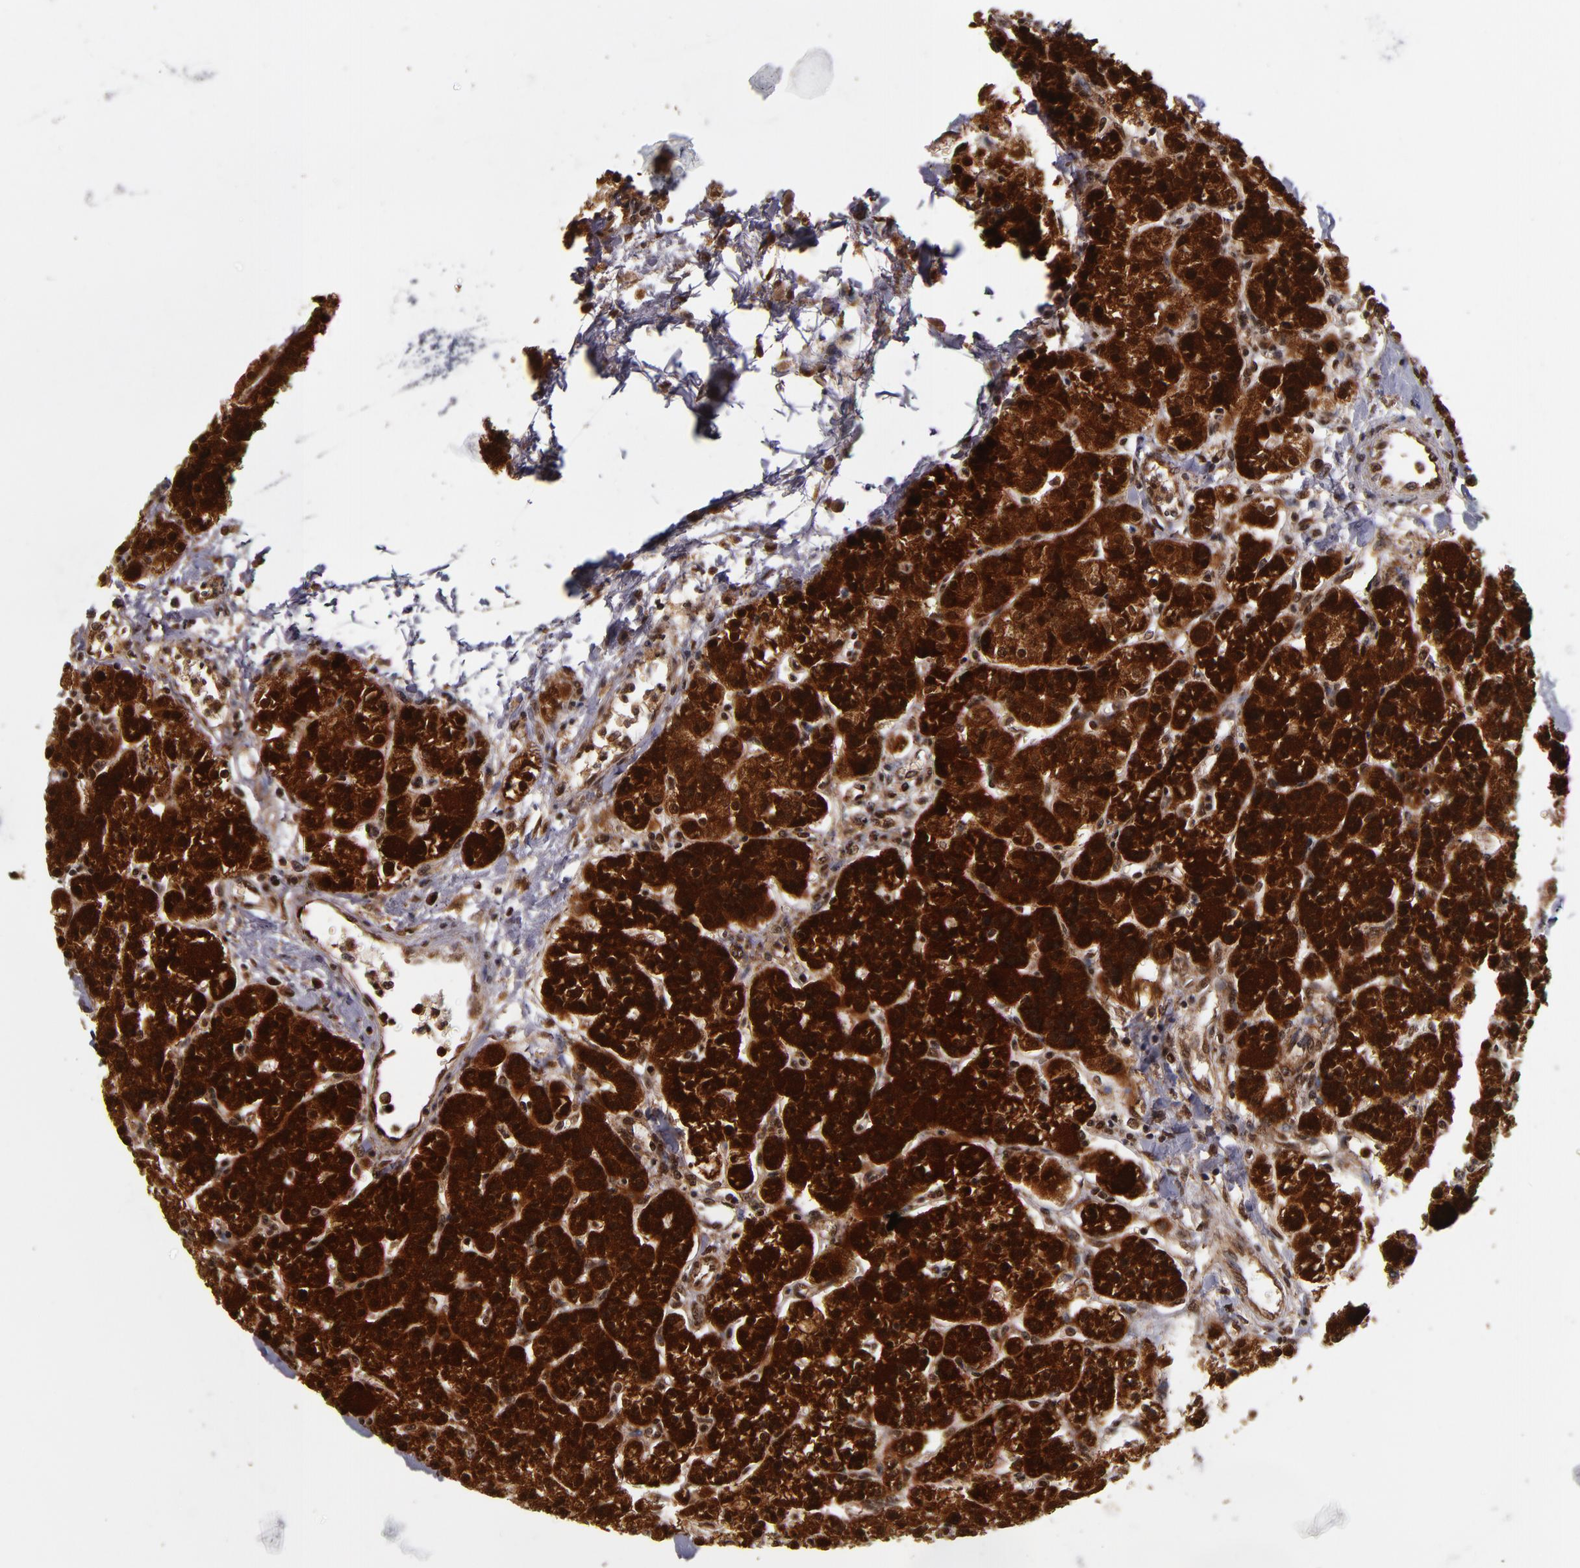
{"staining": {"intensity": "strong", "quantity": ">75%", "location": "cytoplasmic/membranous,nuclear"}, "tissue": "parathyroid gland", "cell_type": "Glandular cells", "image_type": "normal", "snomed": [{"axis": "morphology", "description": "Normal tissue, NOS"}, {"axis": "topography", "description": "Parathyroid gland"}], "caption": "Parathyroid gland stained with DAB immunohistochemistry exhibits high levels of strong cytoplasmic/membranous,nuclear staining in approximately >75% of glandular cells.", "gene": "CUL5", "patient": {"sex": "female", "age": 58}}